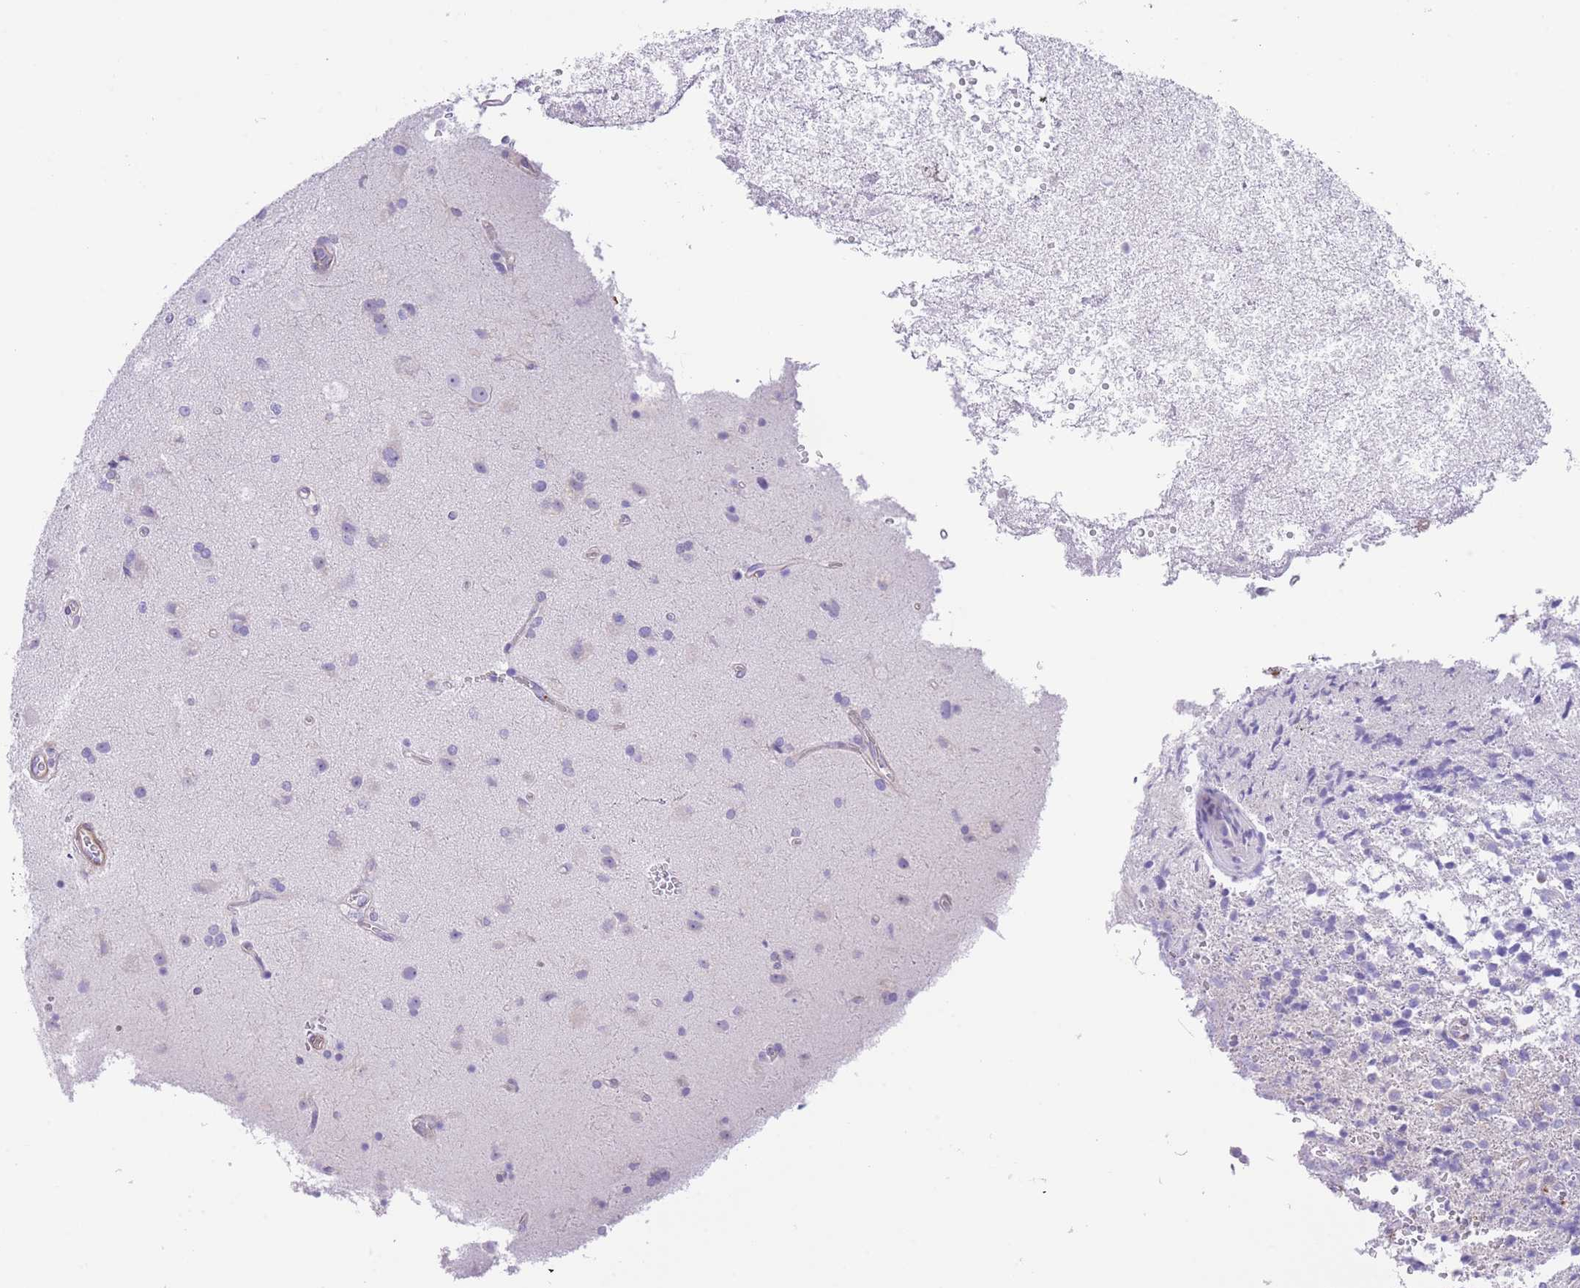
{"staining": {"intensity": "negative", "quantity": "none", "location": "none"}, "tissue": "glioma", "cell_type": "Tumor cells", "image_type": "cancer", "snomed": [{"axis": "morphology", "description": "Glioma, malignant, High grade"}, {"axis": "topography", "description": "Brain"}], "caption": "Human high-grade glioma (malignant) stained for a protein using immunohistochemistry (IHC) reveals no staining in tumor cells.", "gene": "LDB3", "patient": {"sex": "male", "age": 56}}